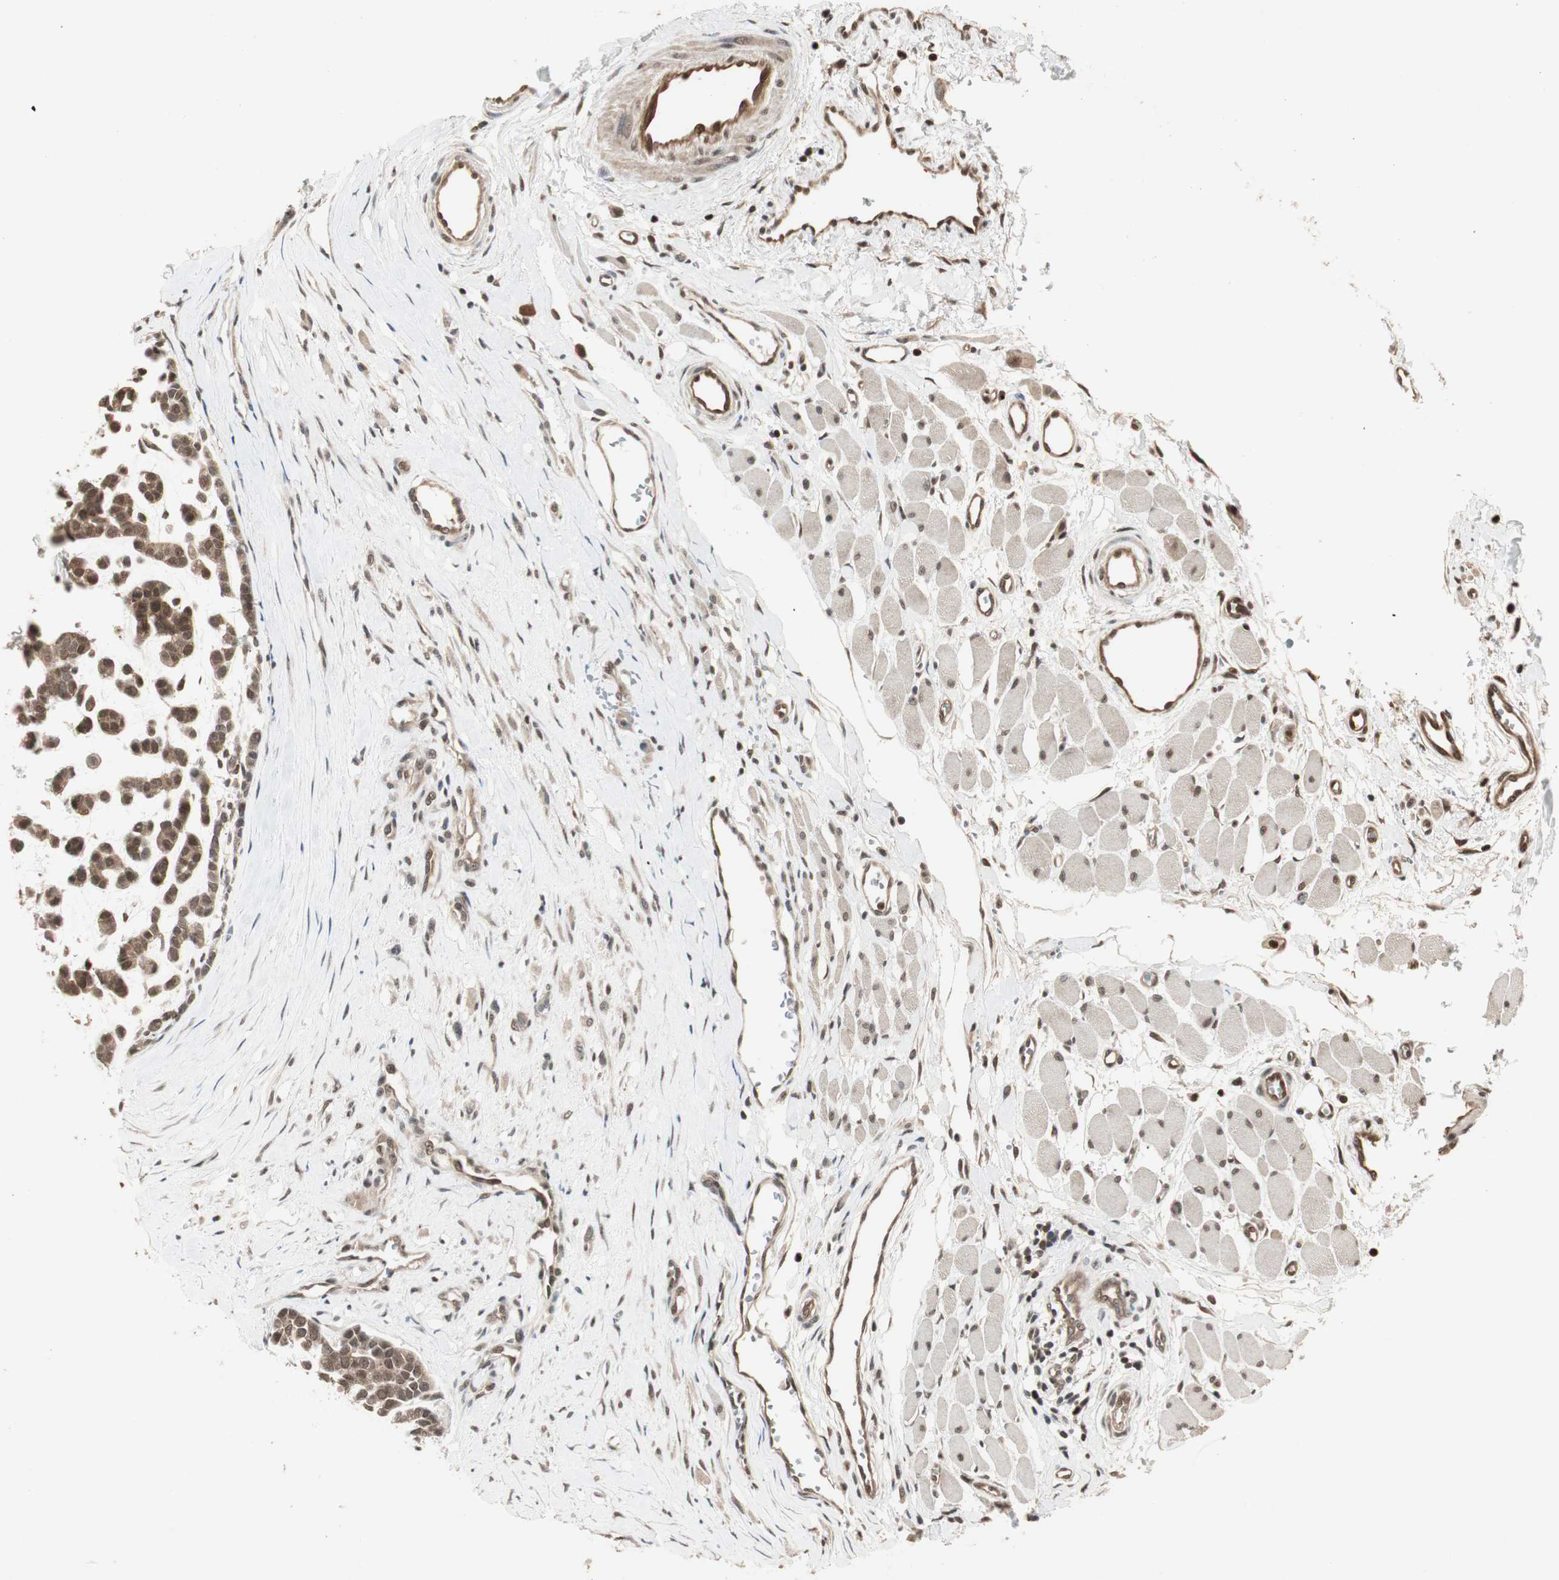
{"staining": {"intensity": "moderate", "quantity": ">75%", "location": "cytoplasmic/membranous,nuclear"}, "tissue": "head and neck cancer", "cell_type": "Tumor cells", "image_type": "cancer", "snomed": [{"axis": "morphology", "description": "Adenocarcinoma, NOS"}, {"axis": "morphology", "description": "Adenoma, NOS"}, {"axis": "topography", "description": "Head-Neck"}], "caption": "An IHC histopathology image of neoplastic tissue is shown. Protein staining in brown shows moderate cytoplasmic/membranous and nuclear positivity in head and neck cancer within tumor cells. (Stains: DAB in brown, nuclei in blue, Microscopy: brightfield microscopy at high magnification).", "gene": "CSNK2B", "patient": {"sex": "female", "age": 55}}